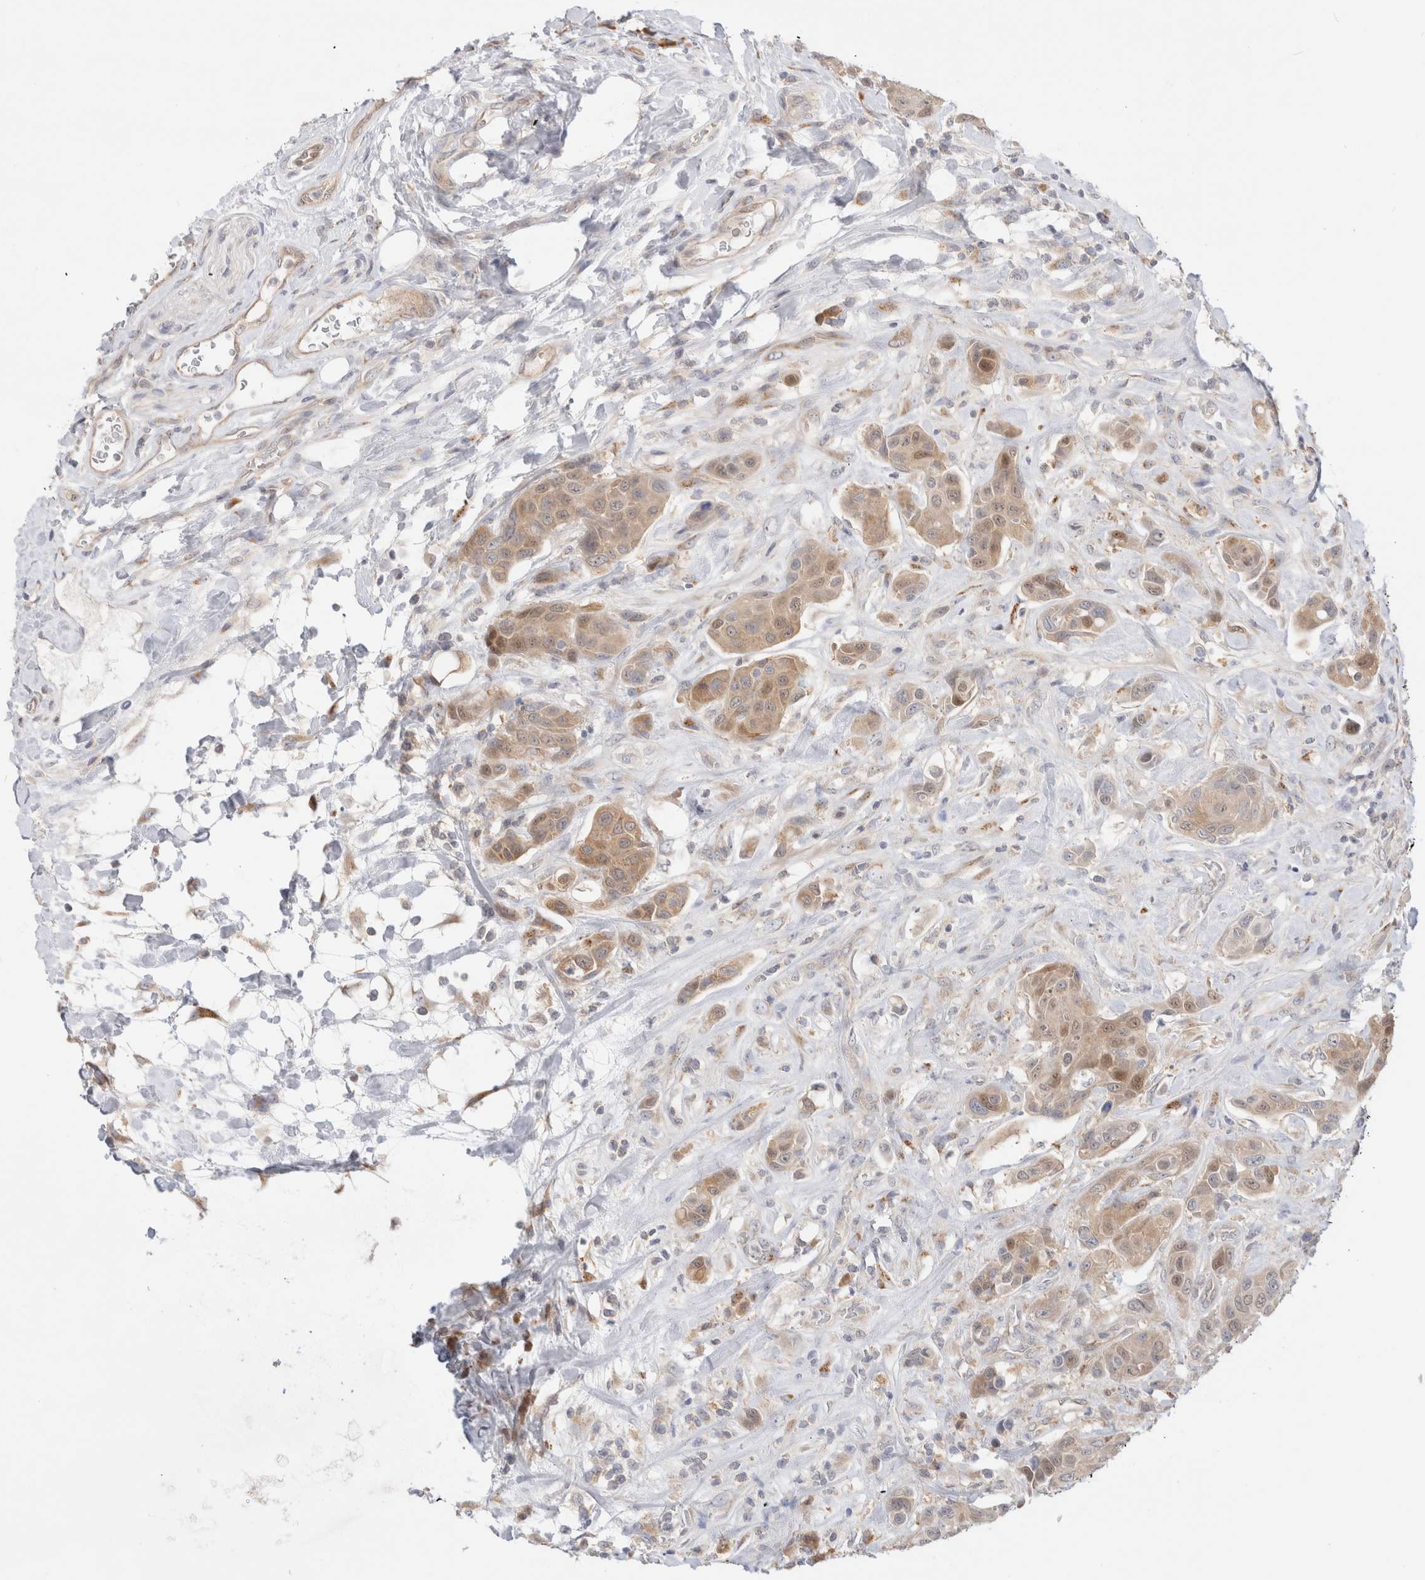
{"staining": {"intensity": "moderate", "quantity": ">75%", "location": "cytoplasmic/membranous"}, "tissue": "urothelial cancer", "cell_type": "Tumor cells", "image_type": "cancer", "snomed": [{"axis": "morphology", "description": "Urothelial carcinoma, High grade"}, {"axis": "topography", "description": "Urinary bladder"}], "caption": "Protein expression by immunohistochemistry (IHC) displays moderate cytoplasmic/membranous positivity in about >75% of tumor cells in urothelial cancer.", "gene": "EFCAB13", "patient": {"sex": "male", "age": 50}}